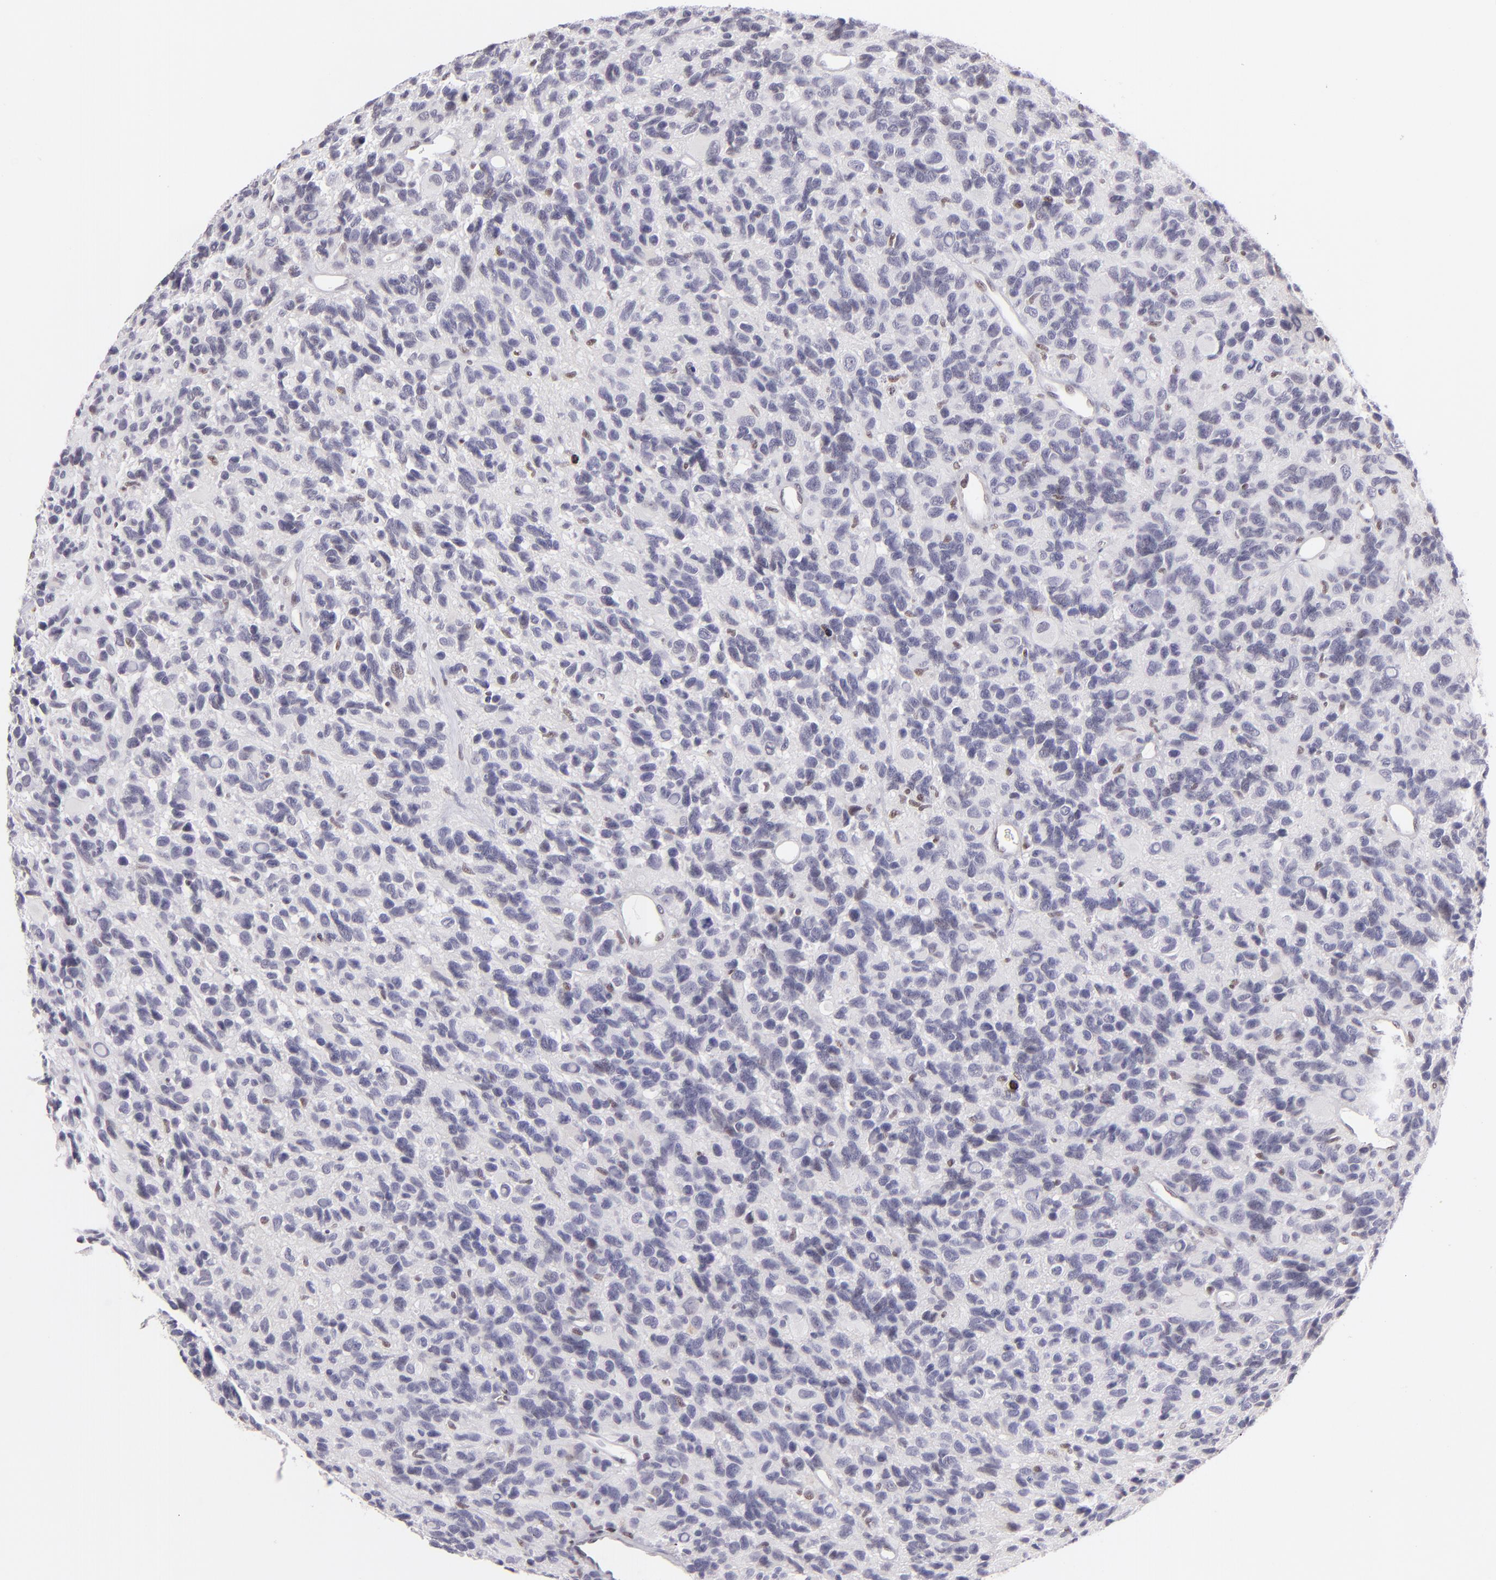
{"staining": {"intensity": "negative", "quantity": "none", "location": "none"}, "tissue": "glioma", "cell_type": "Tumor cells", "image_type": "cancer", "snomed": [{"axis": "morphology", "description": "Glioma, malignant, High grade"}, {"axis": "topography", "description": "Brain"}], "caption": "Micrograph shows no protein positivity in tumor cells of malignant glioma (high-grade) tissue.", "gene": "POU2F1", "patient": {"sex": "male", "age": 77}}